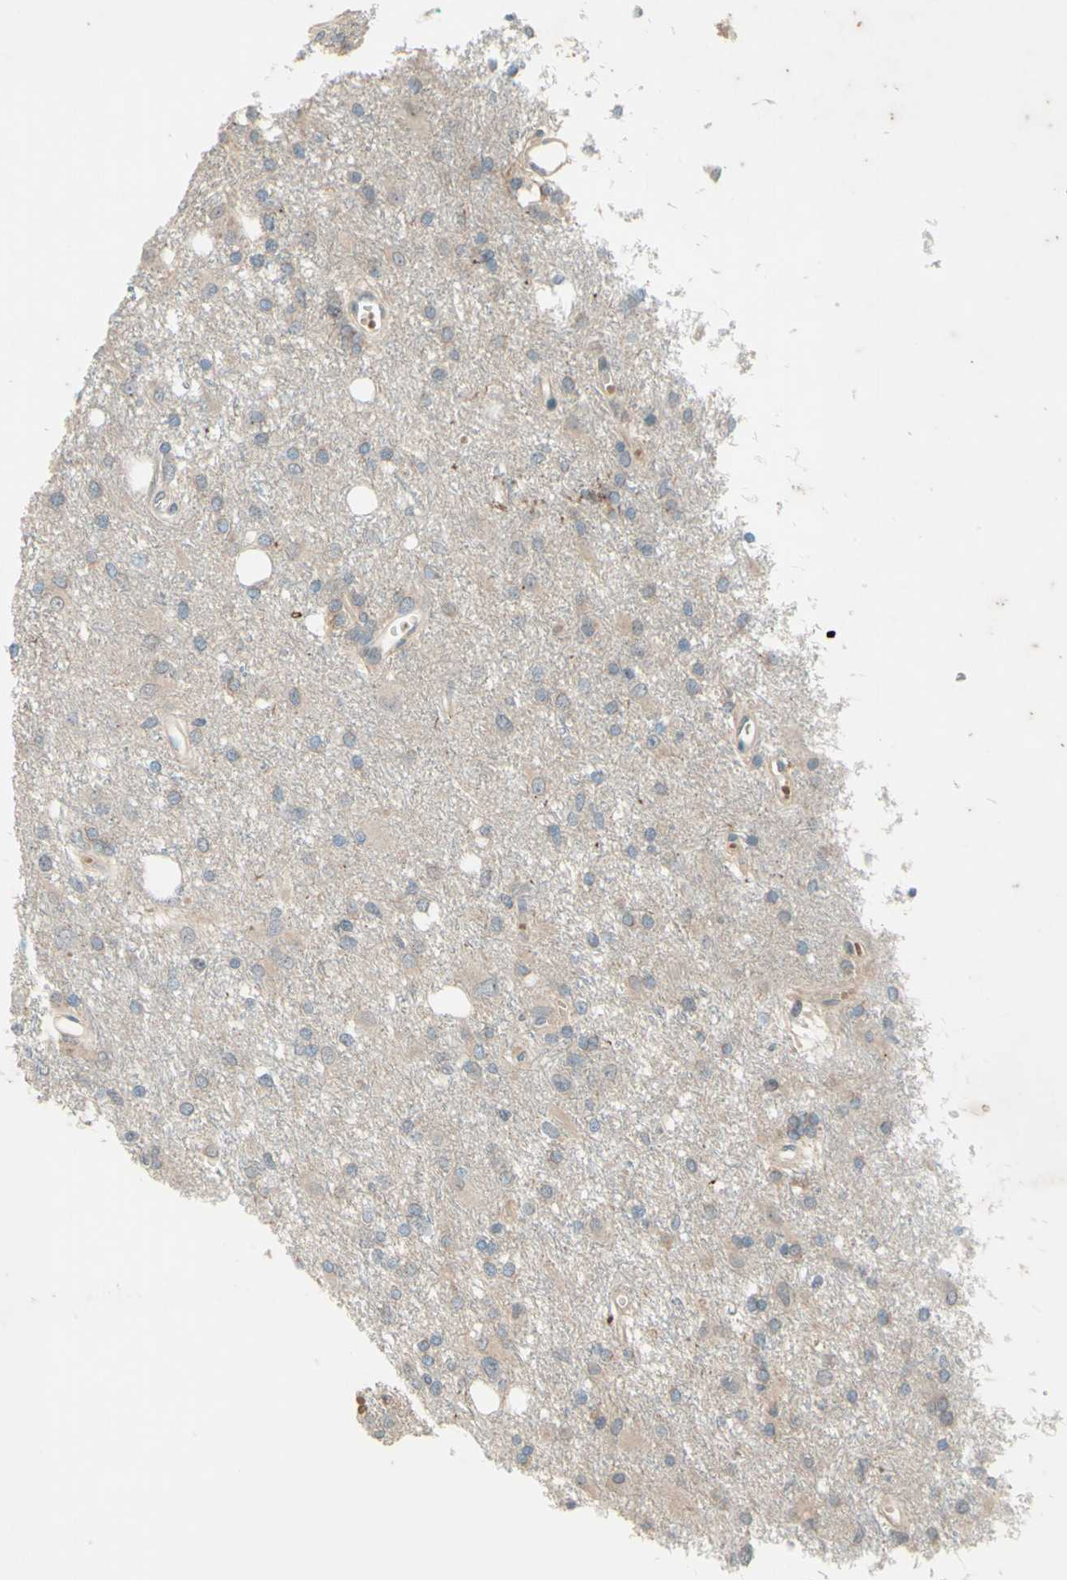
{"staining": {"intensity": "weak", "quantity": "<25%", "location": "cytoplasmic/membranous"}, "tissue": "glioma", "cell_type": "Tumor cells", "image_type": "cancer", "snomed": [{"axis": "morphology", "description": "Glioma, malignant, High grade"}, {"axis": "topography", "description": "Brain"}], "caption": "Immunohistochemistry (IHC) photomicrograph of human malignant glioma (high-grade) stained for a protein (brown), which shows no positivity in tumor cells. (DAB immunohistochemistry with hematoxylin counter stain).", "gene": "IL2", "patient": {"sex": "female", "age": 59}}